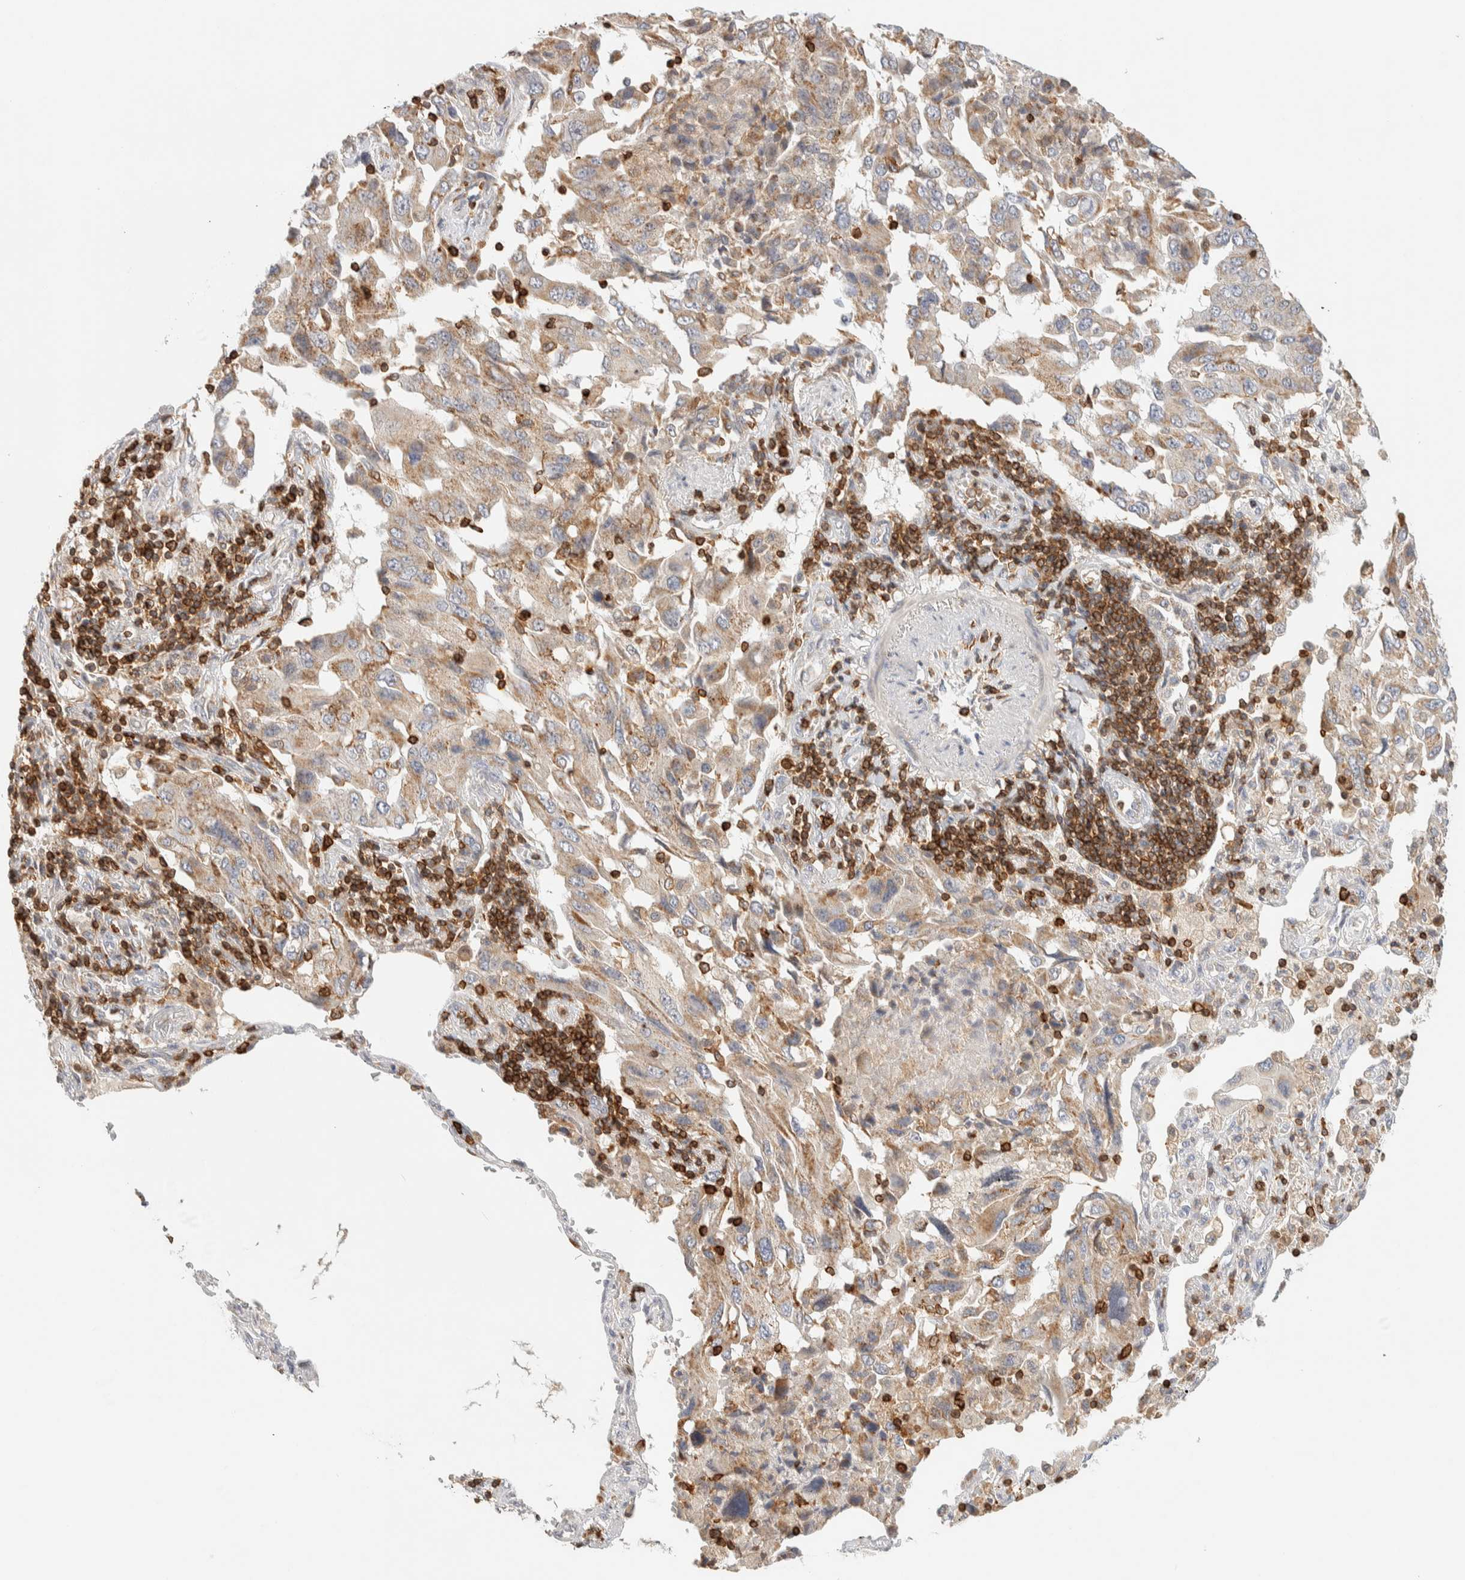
{"staining": {"intensity": "weak", "quantity": ">75%", "location": "cytoplasmic/membranous"}, "tissue": "lung cancer", "cell_type": "Tumor cells", "image_type": "cancer", "snomed": [{"axis": "morphology", "description": "Adenocarcinoma, NOS"}, {"axis": "topography", "description": "Lung"}], "caption": "This is an image of immunohistochemistry (IHC) staining of lung cancer (adenocarcinoma), which shows weak expression in the cytoplasmic/membranous of tumor cells.", "gene": "RUNDC1", "patient": {"sex": "female", "age": 65}}